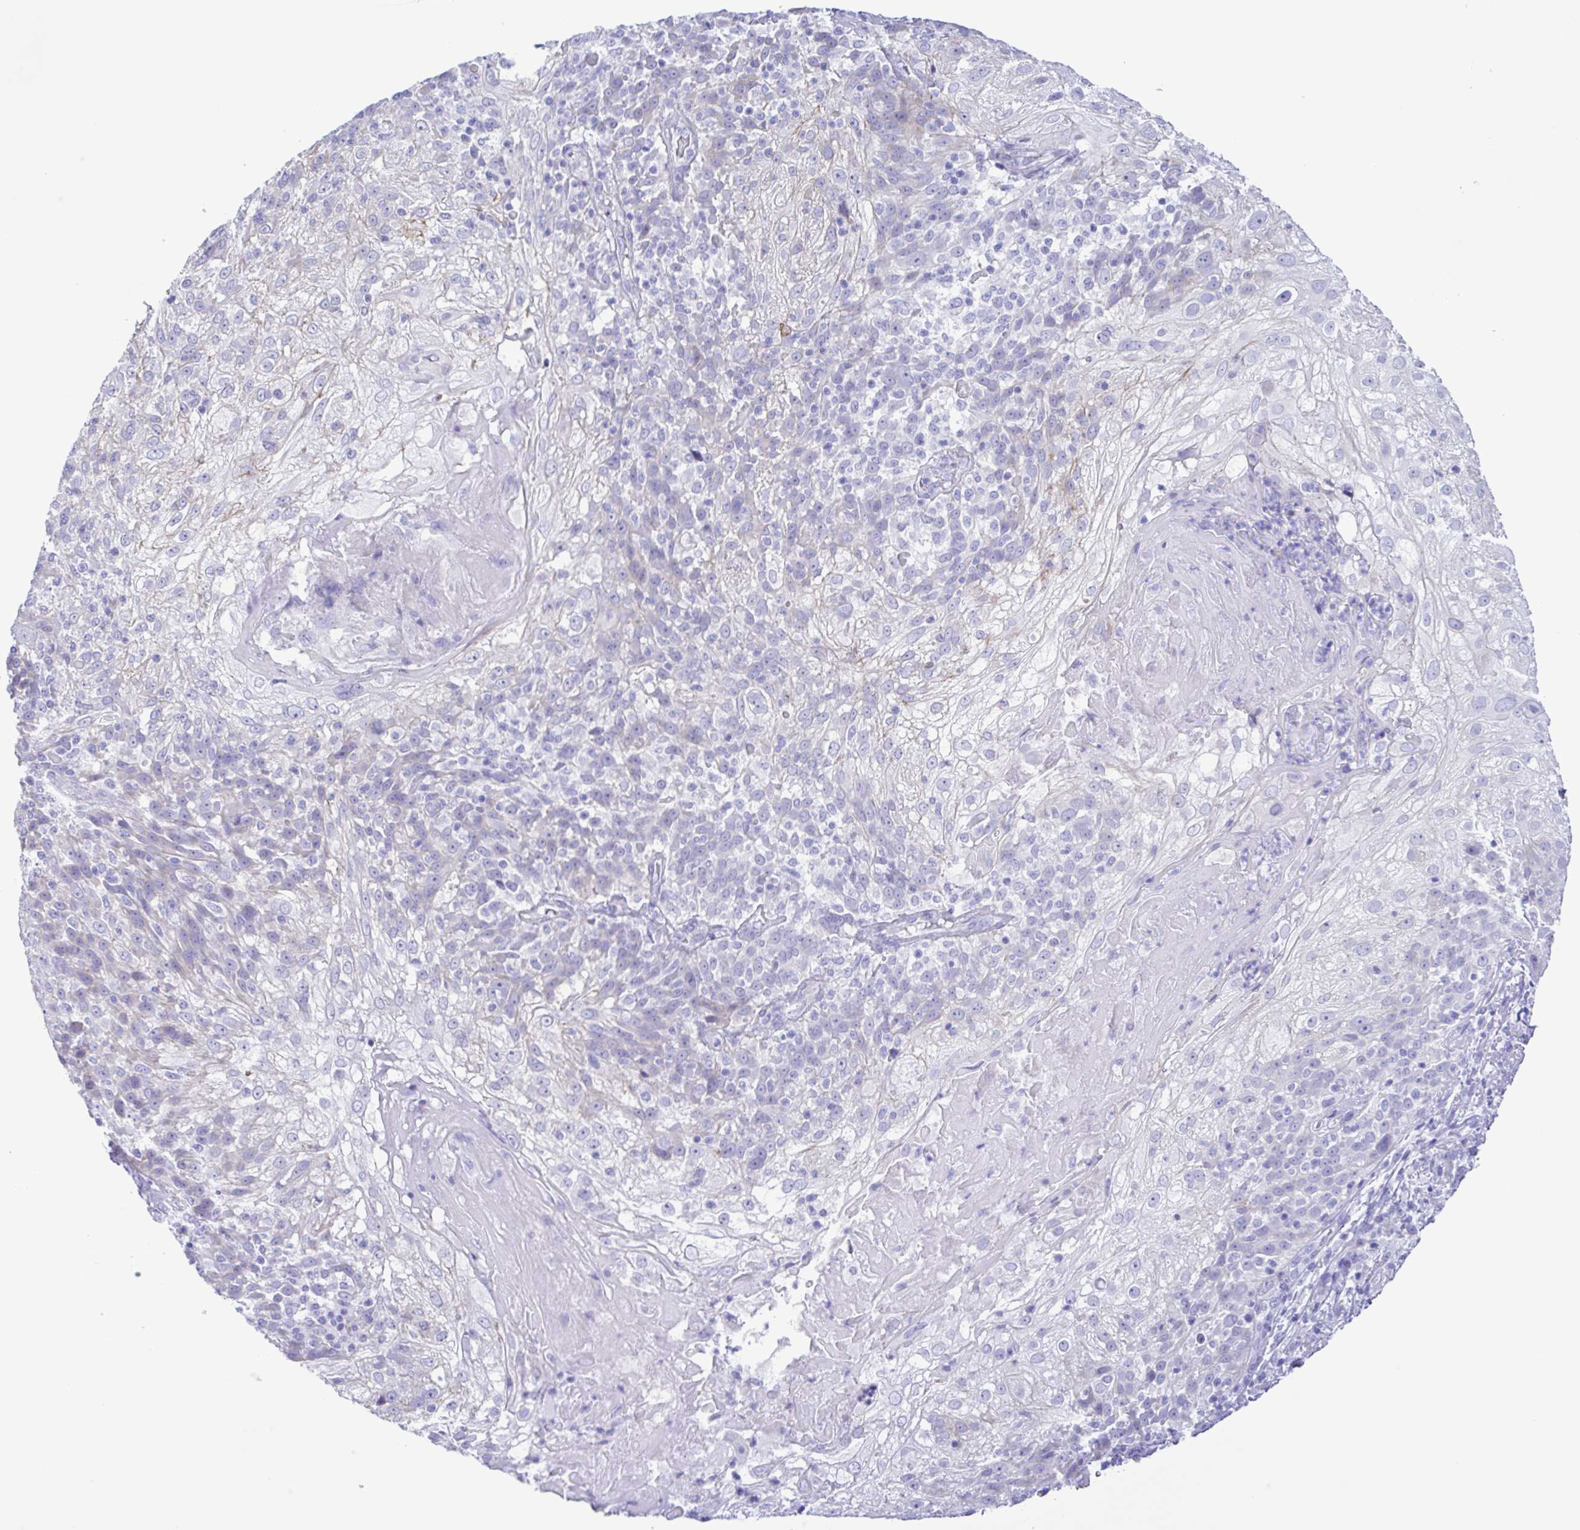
{"staining": {"intensity": "negative", "quantity": "none", "location": "none"}, "tissue": "skin cancer", "cell_type": "Tumor cells", "image_type": "cancer", "snomed": [{"axis": "morphology", "description": "Normal tissue, NOS"}, {"axis": "morphology", "description": "Squamous cell carcinoma, NOS"}, {"axis": "topography", "description": "Skin"}], "caption": "The photomicrograph exhibits no significant positivity in tumor cells of squamous cell carcinoma (skin).", "gene": "CYP11A1", "patient": {"sex": "female", "age": 83}}